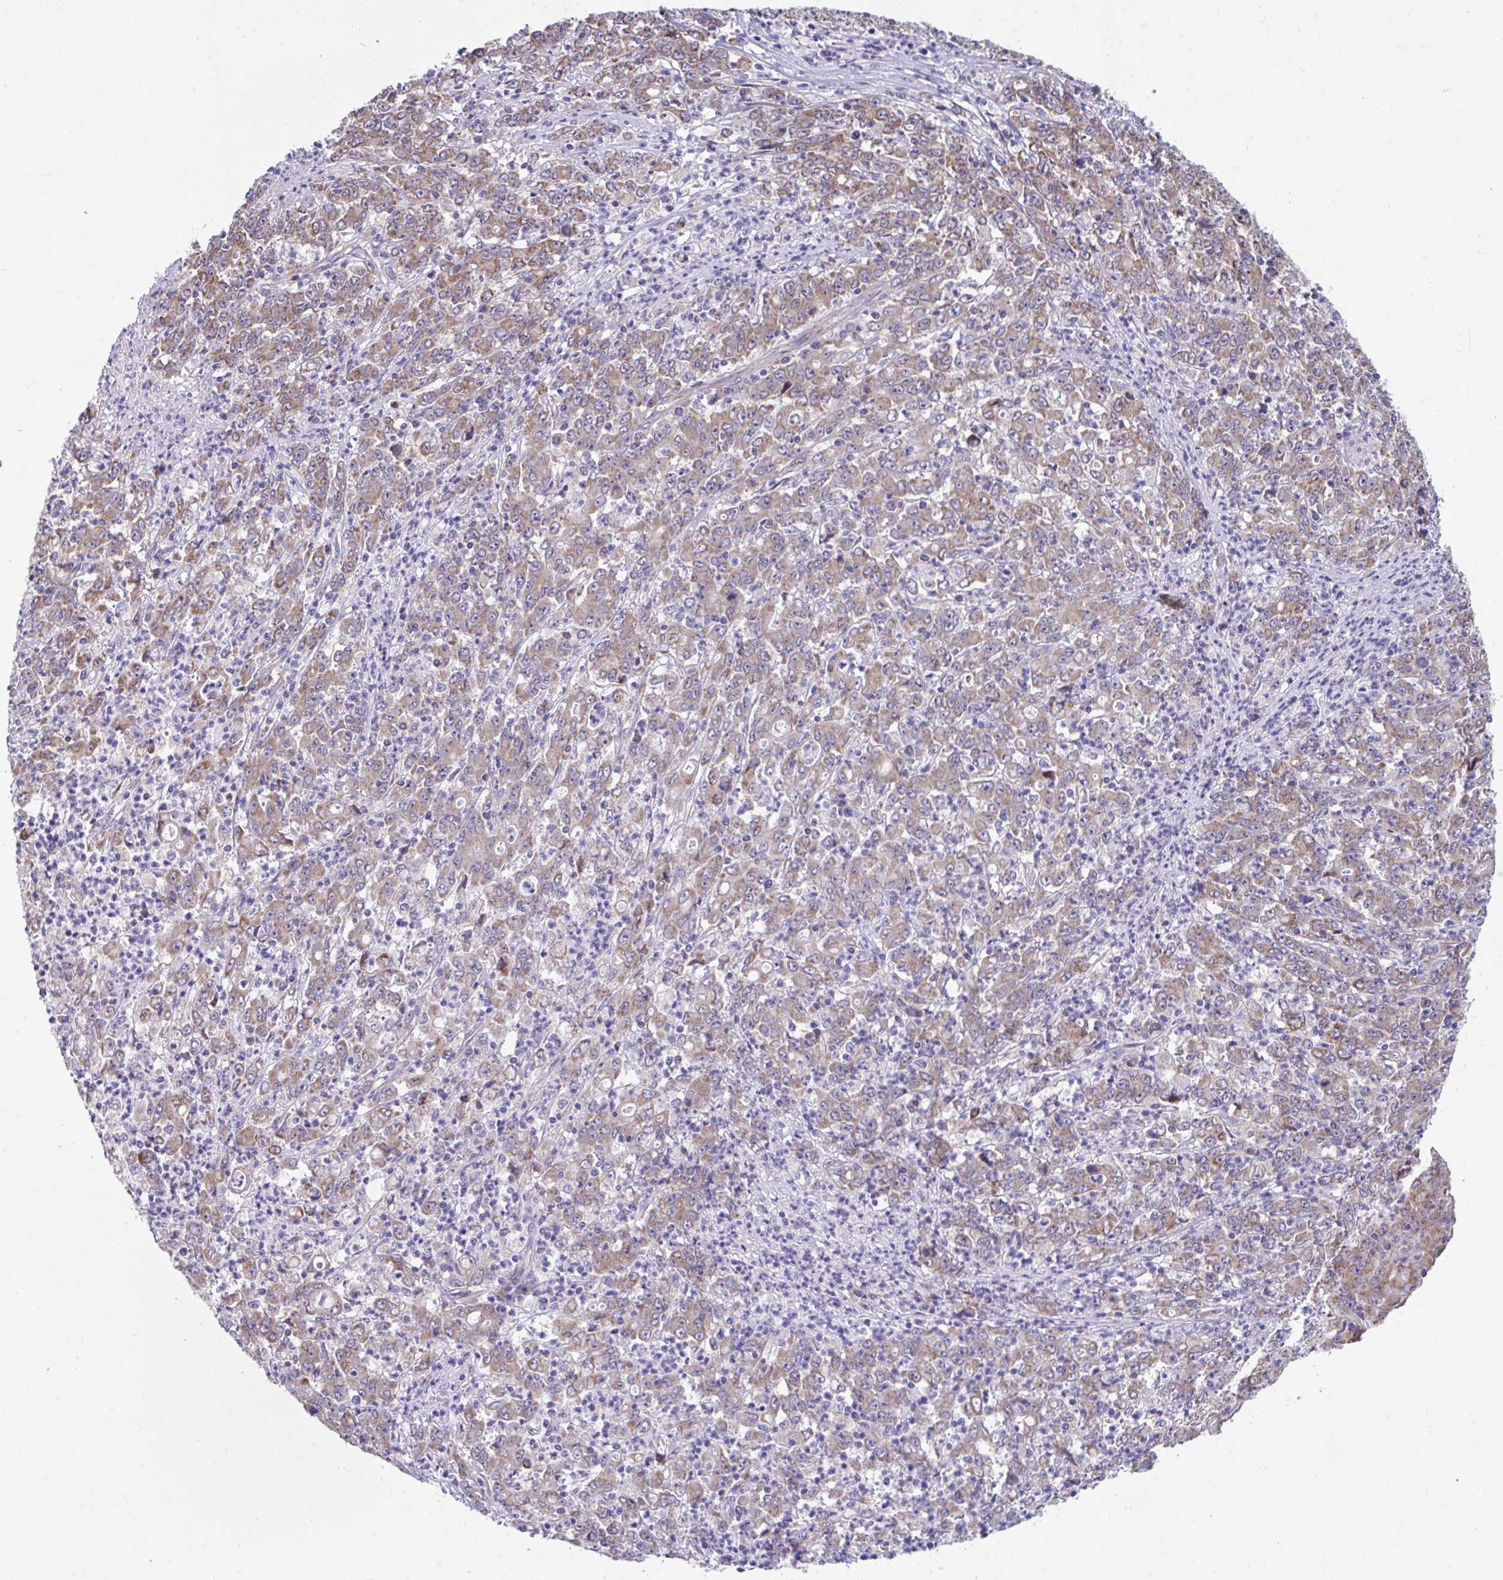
{"staining": {"intensity": "weak", "quantity": ">75%", "location": "cytoplasmic/membranous"}, "tissue": "stomach cancer", "cell_type": "Tumor cells", "image_type": "cancer", "snomed": [{"axis": "morphology", "description": "Adenocarcinoma, NOS"}, {"axis": "topography", "description": "Stomach, lower"}], "caption": "Stomach cancer (adenocarcinoma) tissue displays weak cytoplasmic/membranous staining in approximately >75% of tumor cells, visualized by immunohistochemistry. (IHC, brightfield microscopy, high magnification).", "gene": "LINGO4", "patient": {"sex": "female", "age": 71}}